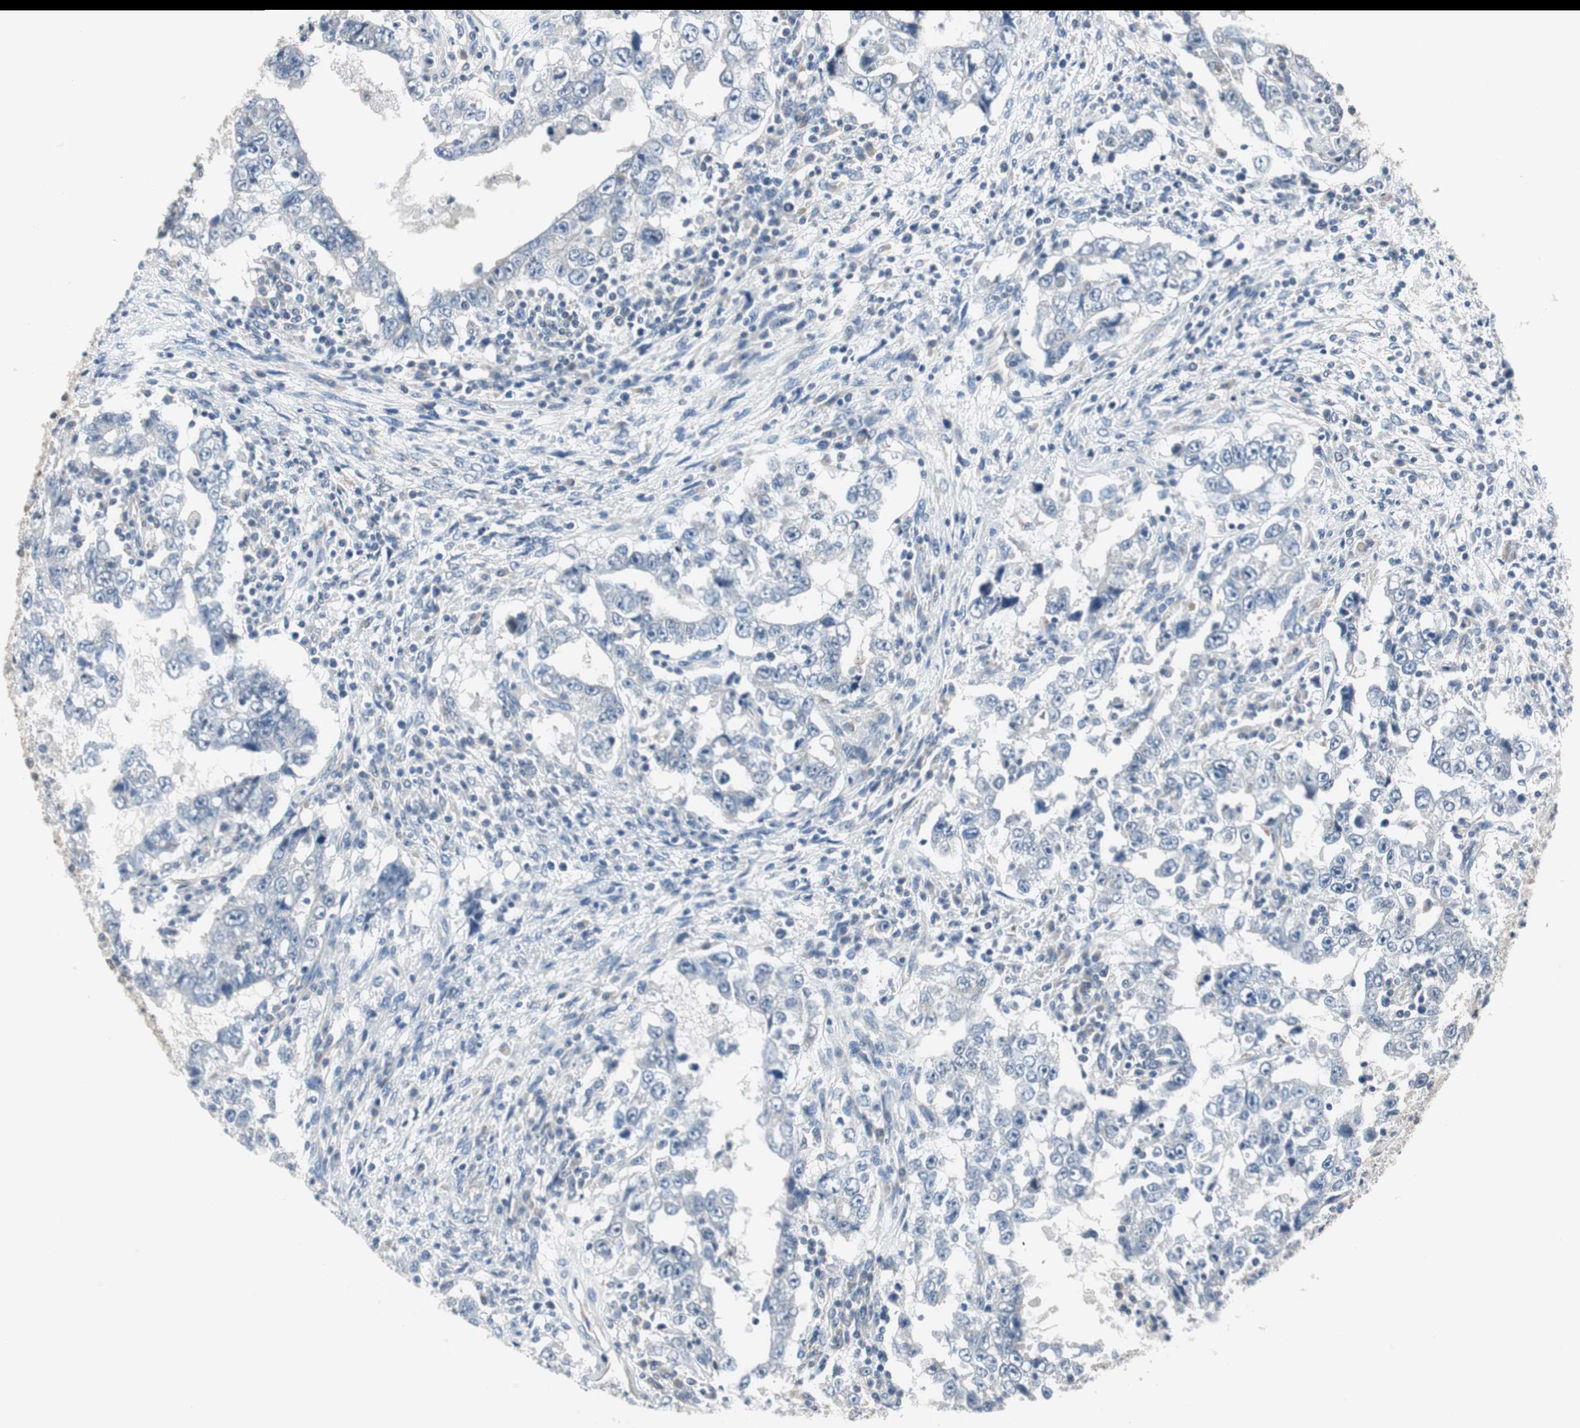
{"staining": {"intensity": "negative", "quantity": "none", "location": "none"}, "tissue": "testis cancer", "cell_type": "Tumor cells", "image_type": "cancer", "snomed": [{"axis": "morphology", "description": "Carcinoma, Embryonal, NOS"}, {"axis": "topography", "description": "Testis"}], "caption": "Immunohistochemistry (IHC) of human testis cancer reveals no positivity in tumor cells.", "gene": "PLAA", "patient": {"sex": "male", "age": 26}}